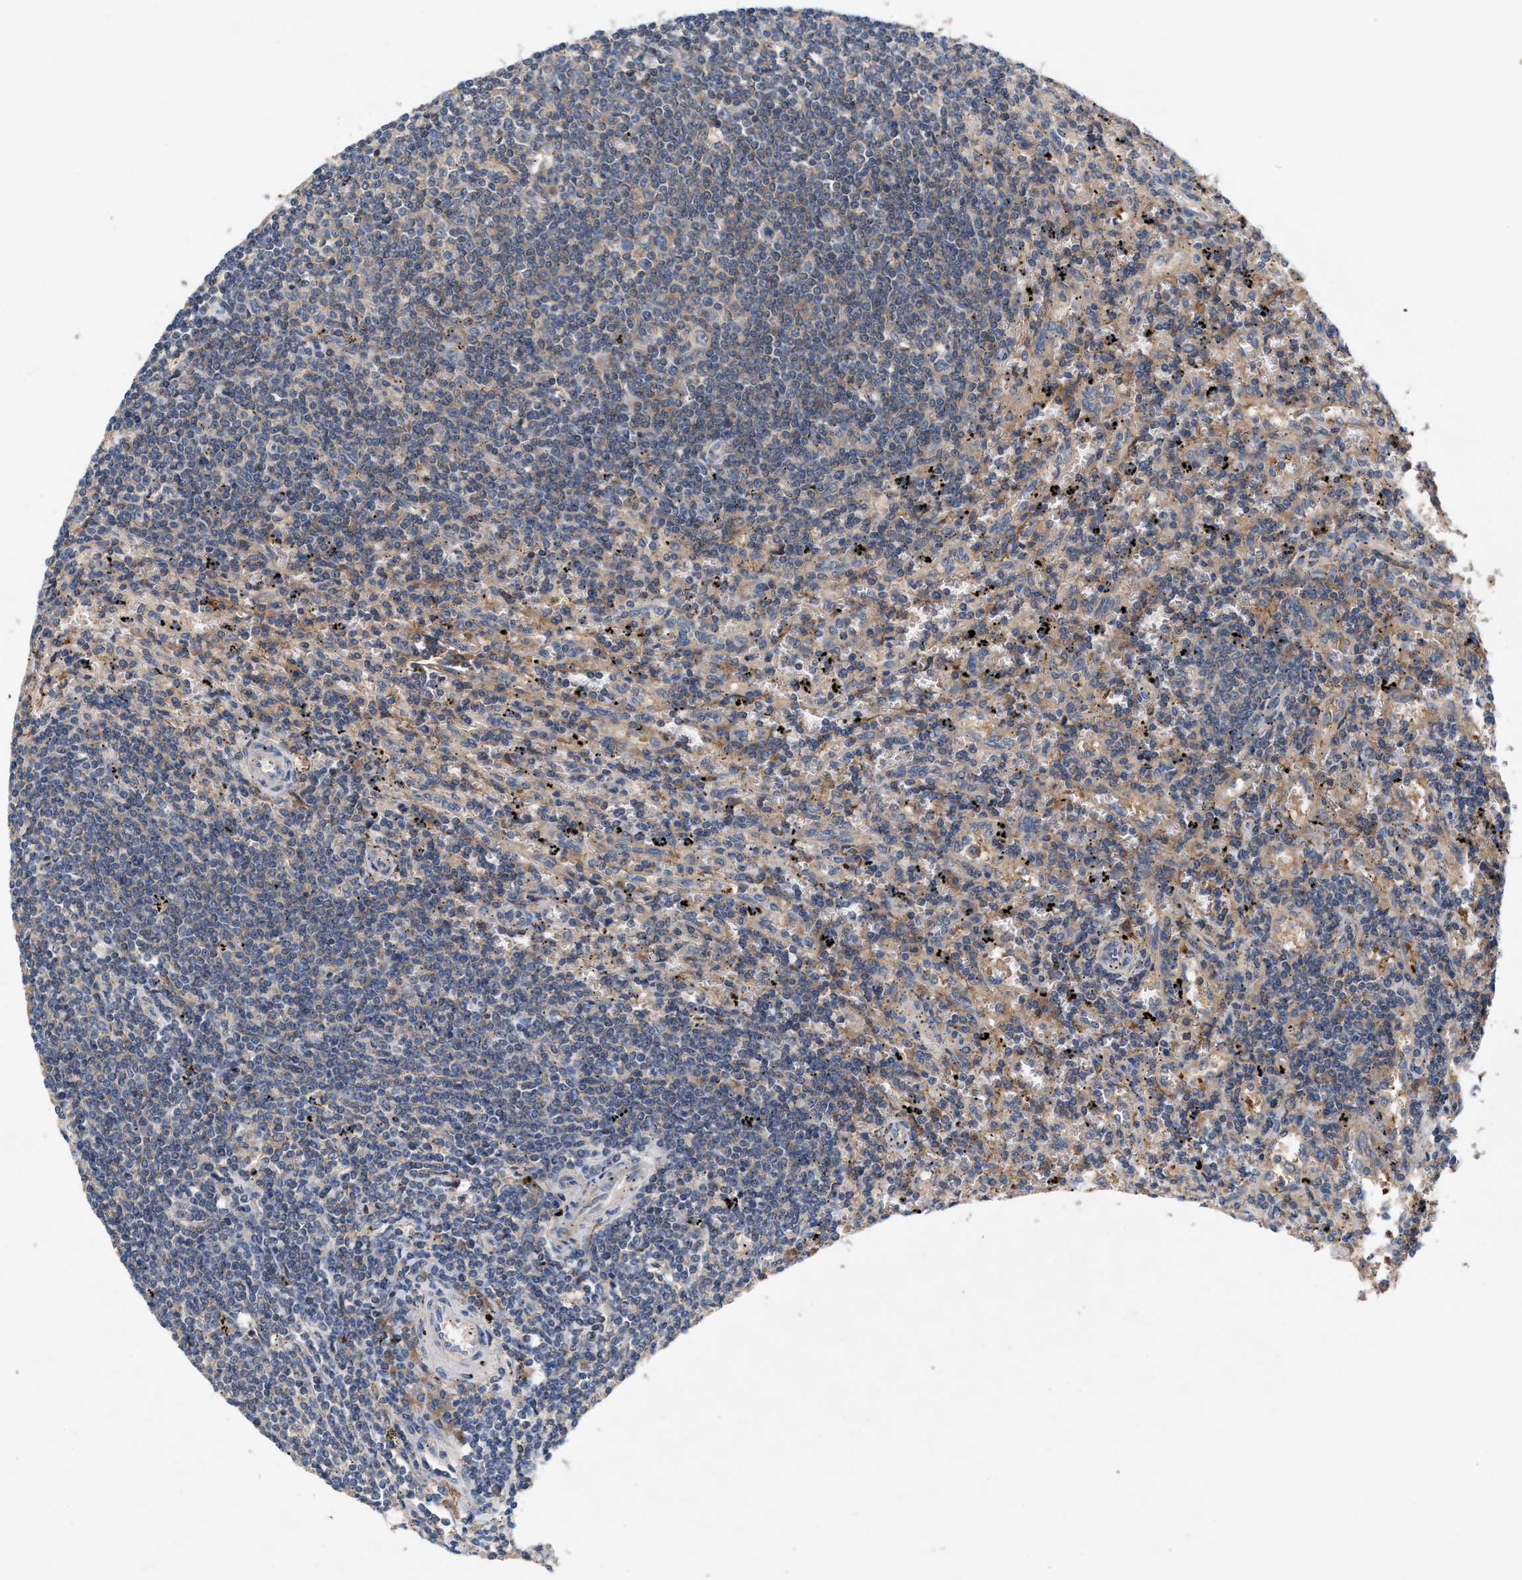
{"staining": {"intensity": "weak", "quantity": "<25%", "location": "cytoplasmic/membranous"}, "tissue": "lymphoma", "cell_type": "Tumor cells", "image_type": "cancer", "snomed": [{"axis": "morphology", "description": "Malignant lymphoma, non-Hodgkin's type, Low grade"}, {"axis": "topography", "description": "Spleen"}], "caption": "DAB immunohistochemical staining of human lymphoma demonstrates no significant positivity in tumor cells. The staining is performed using DAB brown chromogen with nuclei counter-stained in using hematoxylin.", "gene": "LPAR2", "patient": {"sex": "male", "age": 76}}